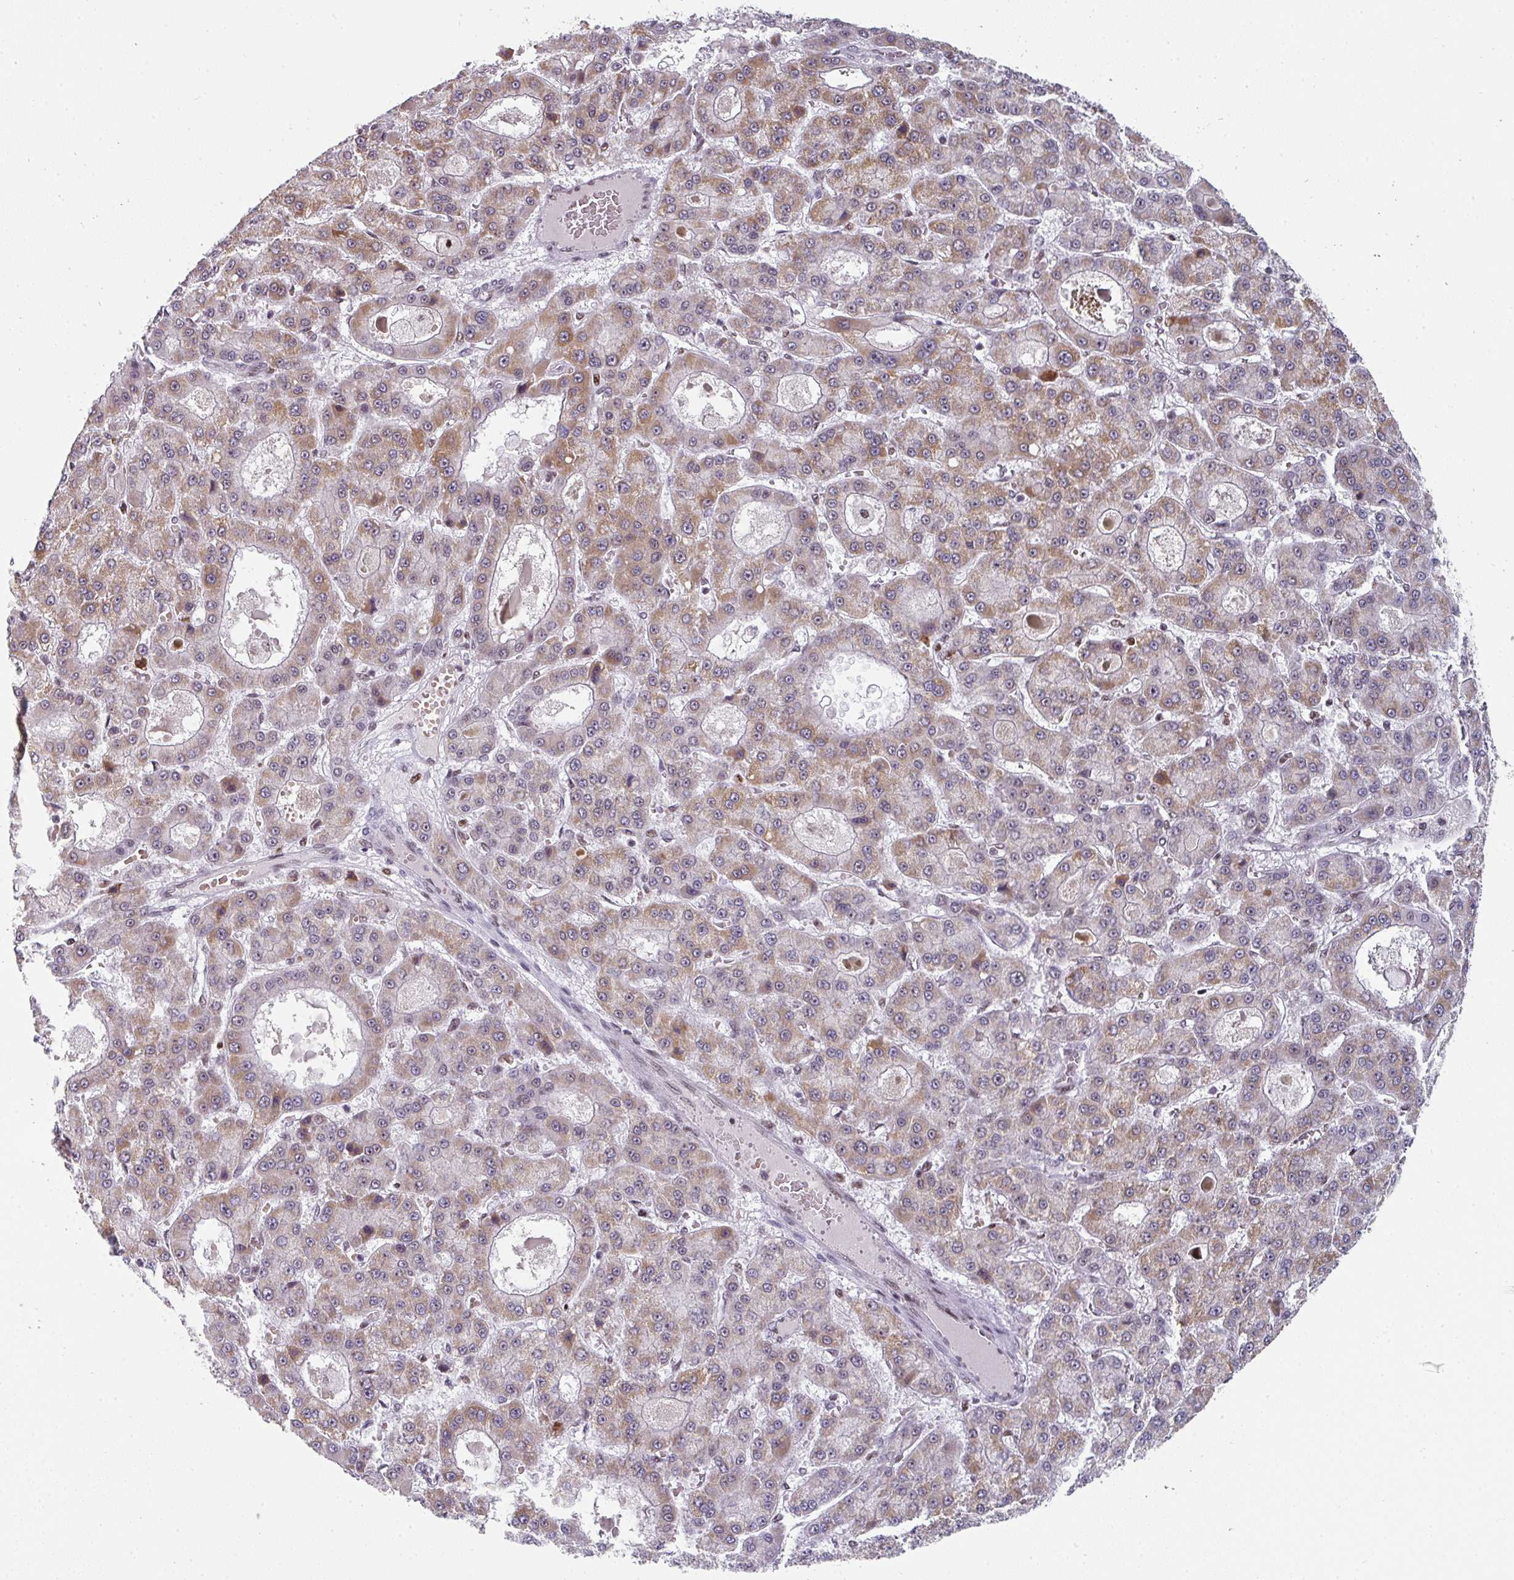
{"staining": {"intensity": "moderate", "quantity": "25%-75%", "location": "cytoplasmic/membranous"}, "tissue": "liver cancer", "cell_type": "Tumor cells", "image_type": "cancer", "snomed": [{"axis": "morphology", "description": "Carcinoma, Hepatocellular, NOS"}, {"axis": "topography", "description": "Liver"}], "caption": "Tumor cells display moderate cytoplasmic/membranous positivity in approximately 25%-75% of cells in liver cancer. The protein is shown in brown color, while the nuclei are stained blue.", "gene": "RAD50", "patient": {"sex": "male", "age": 70}}